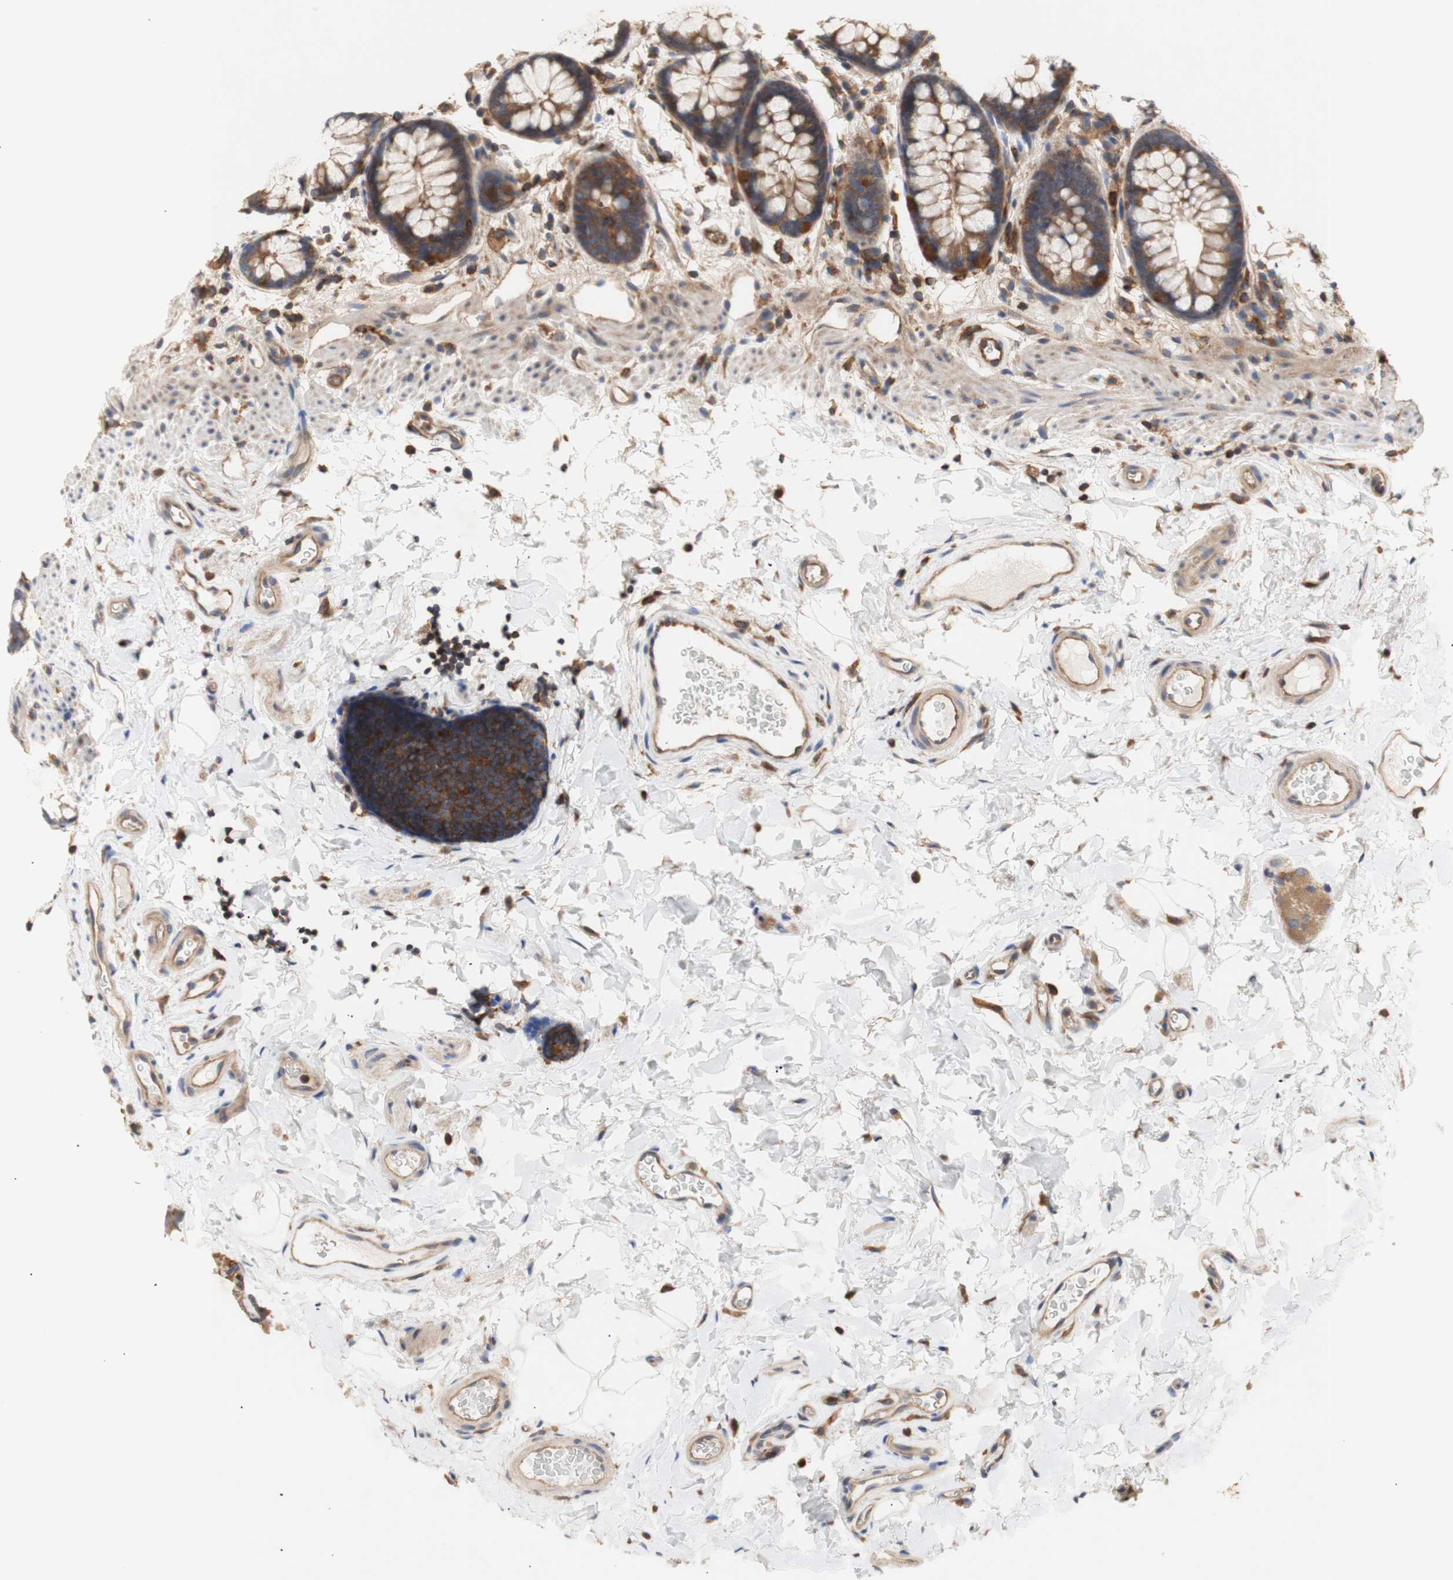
{"staining": {"intensity": "moderate", "quantity": ">75%", "location": "cytoplasmic/membranous"}, "tissue": "colon", "cell_type": "Endothelial cells", "image_type": "normal", "snomed": [{"axis": "morphology", "description": "Normal tissue, NOS"}, {"axis": "topography", "description": "Colon"}], "caption": "High-power microscopy captured an immunohistochemistry (IHC) histopathology image of unremarkable colon, revealing moderate cytoplasmic/membranous positivity in about >75% of endothelial cells.", "gene": "IKBKG", "patient": {"sex": "female", "age": 80}}